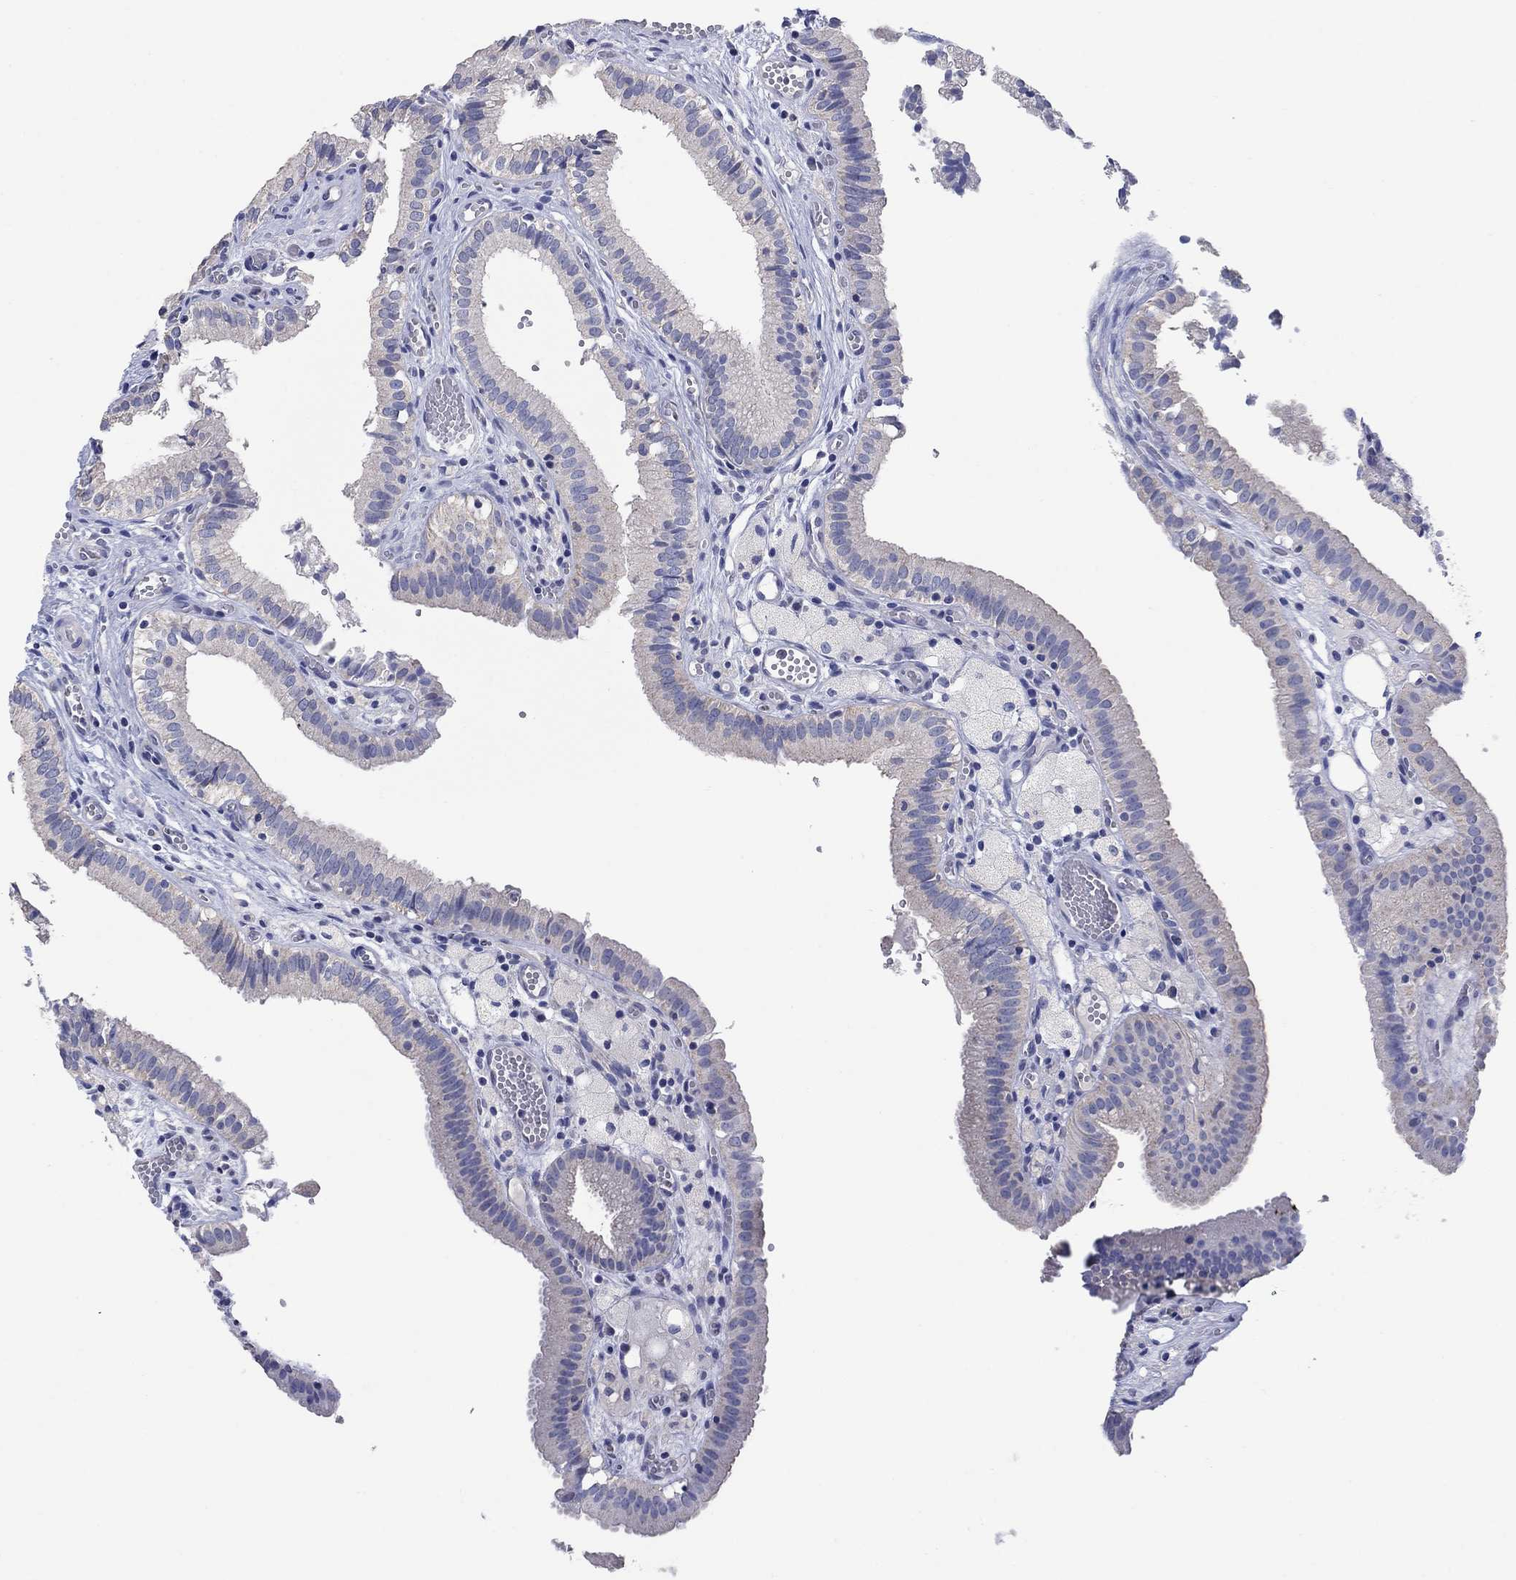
{"staining": {"intensity": "moderate", "quantity": "<25%", "location": "cytoplasmic/membranous"}, "tissue": "gallbladder", "cell_type": "Glandular cells", "image_type": "normal", "snomed": [{"axis": "morphology", "description": "Normal tissue, NOS"}, {"axis": "topography", "description": "Gallbladder"}], "caption": "IHC micrograph of normal gallbladder: gallbladder stained using IHC demonstrates low levels of moderate protein expression localized specifically in the cytoplasmic/membranous of glandular cells, appearing as a cytoplasmic/membranous brown color.", "gene": "CLVS1", "patient": {"sex": "female", "age": 24}}